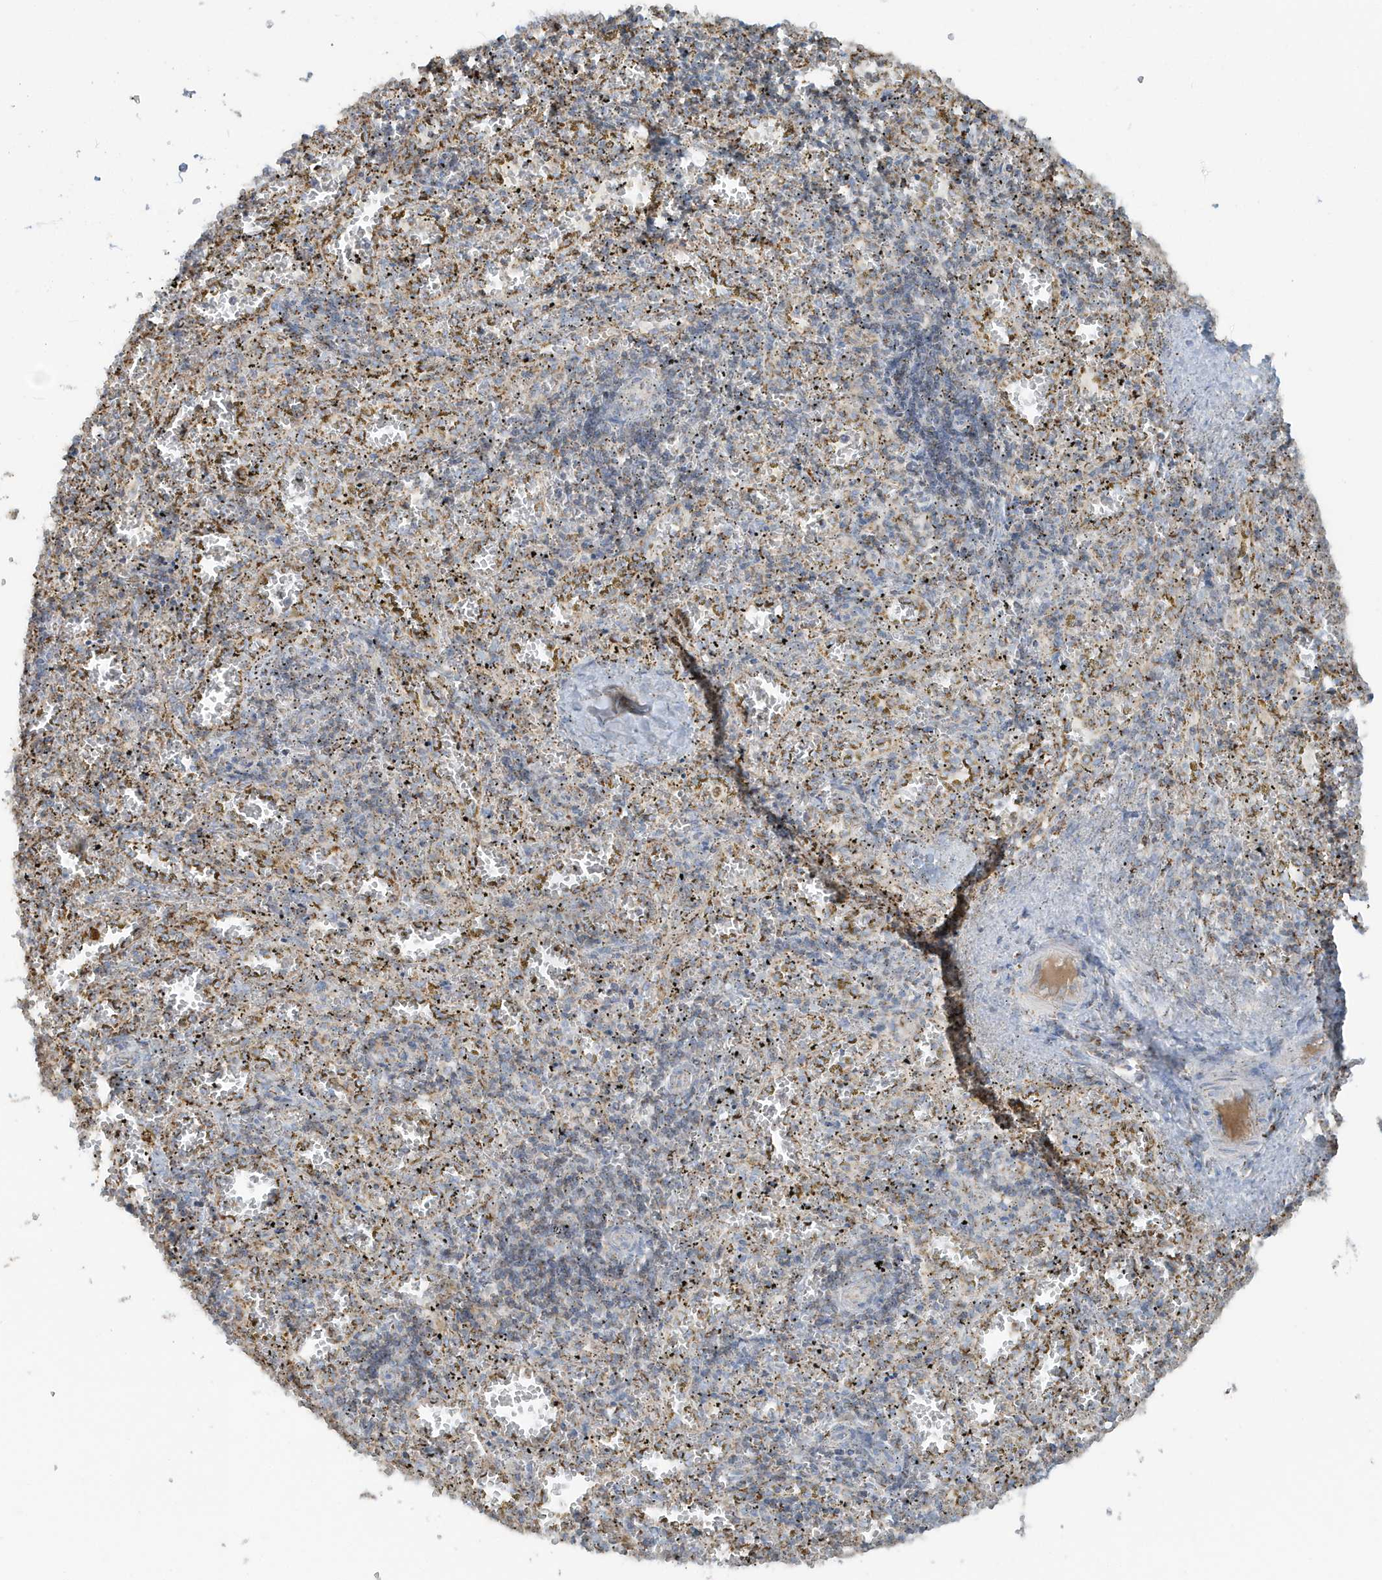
{"staining": {"intensity": "weak", "quantity": "<25%", "location": "cytoplasmic/membranous"}, "tissue": "spleen", "cell_type": "Cells in red pulp", "image_type": "normal", "snomed": [{"axis": "morphology", "description": "Normal tissue, NOS"}, {"axis": "topography", "description": "Spleen"}], "caption": "The histopathology image shows no staining of cells in red pulp in unremarkable spleen. (Immunohistochemistry (ihc), brightfield microscopy, high magnification).", "gene": "RAB11FIP3", "patient": {"sex": "male", "age": 11}}